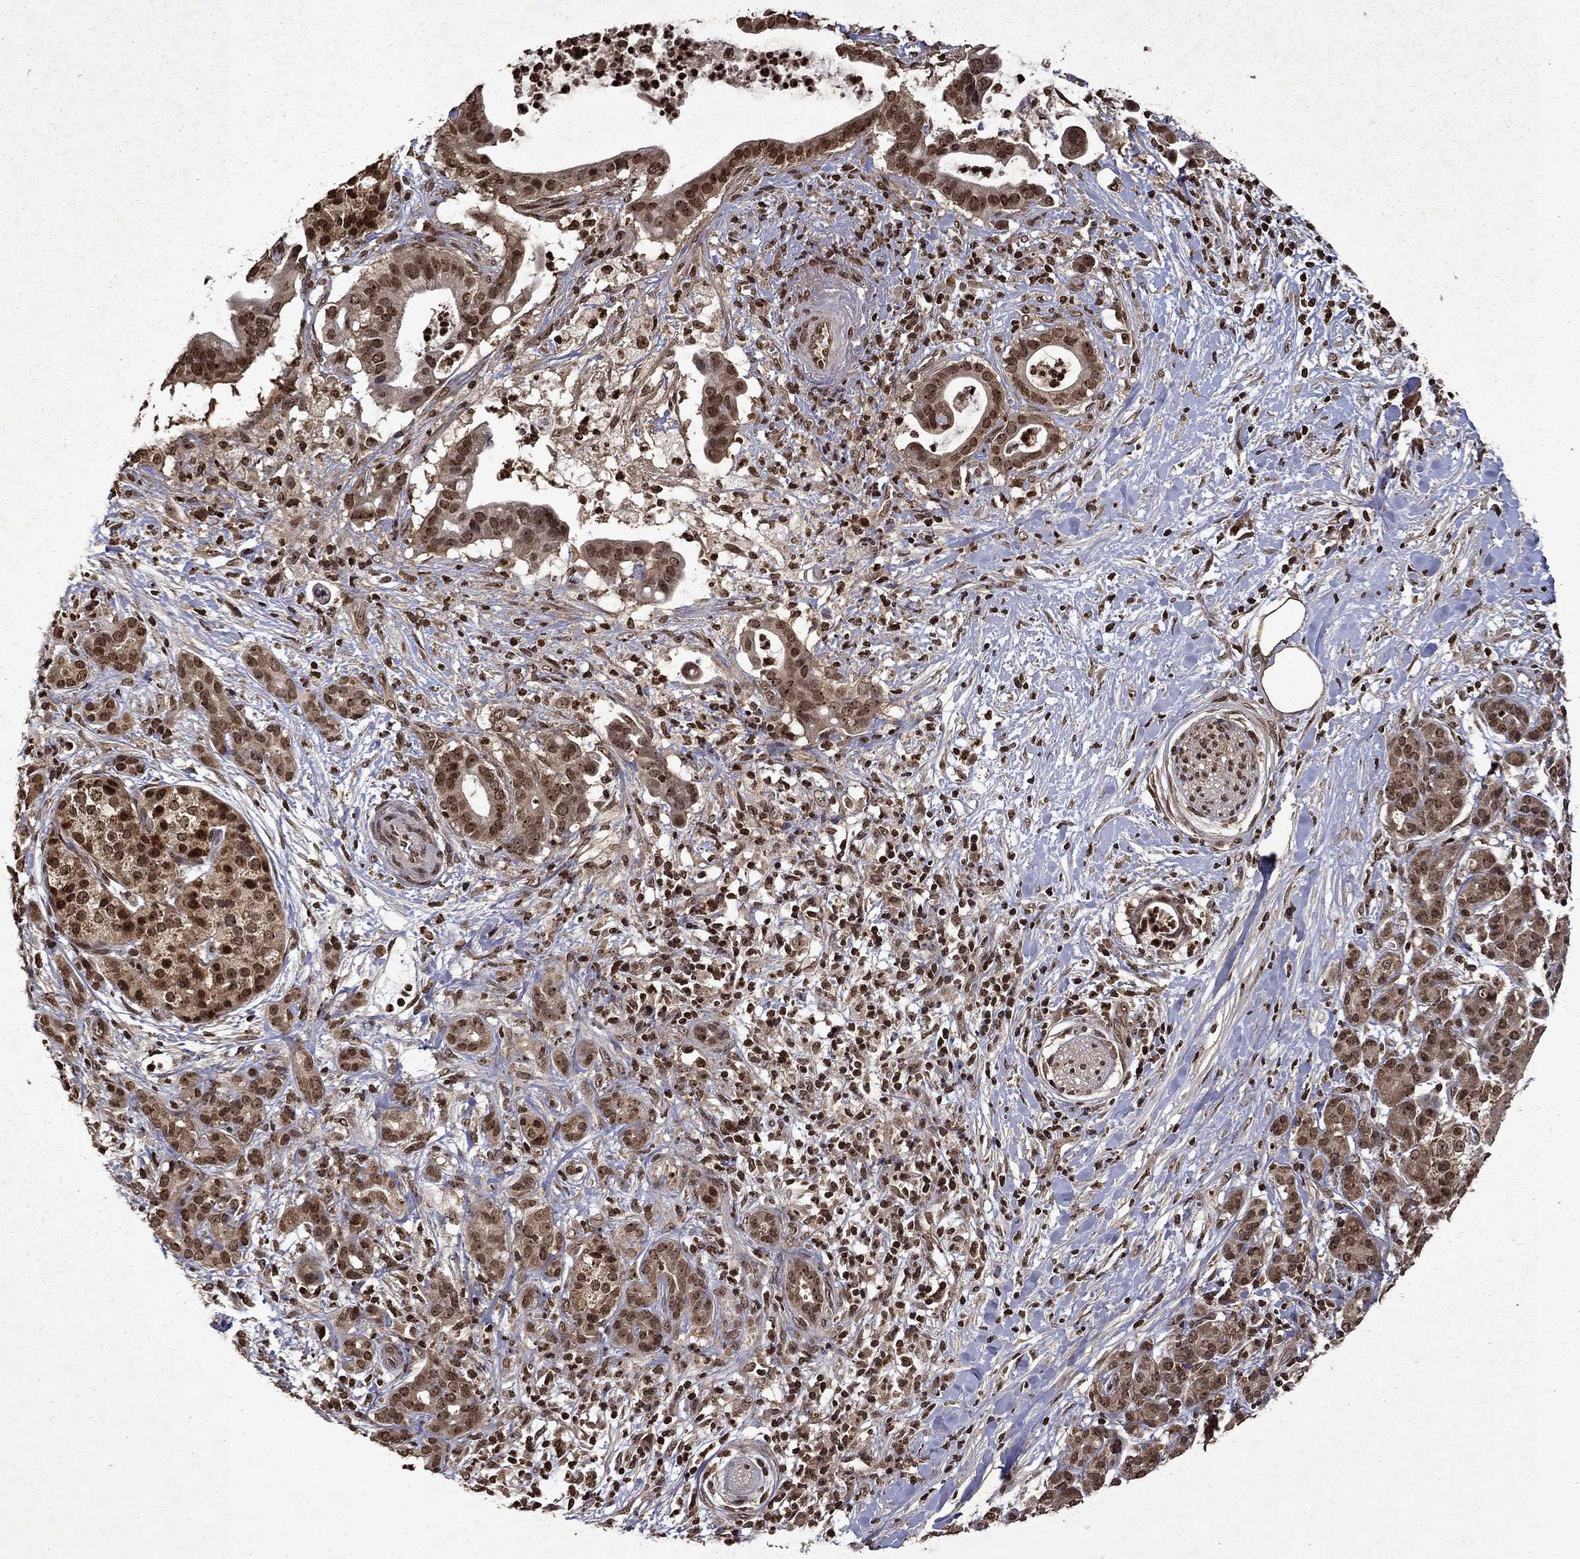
{"staining": {"intensity": "moderate", "quantity": ">75%", "location": "cytoplasmic/membranous,nuclear"}, "tissue": "pancreatic cancer", "cell_type": "Tumor cells", "image_type": "cancer", "snomed": [{"axis": "morphology", "description": "Adenocarcinoma, NOS"}, {"axis": "topography", "description": "Pancreas"}], "caption": "Protein analysis of pancreatic cancer tissue demonstrates moderate cytoplasmic/membranous and nuclear positivity in approximately >75% of tumor cells. The protein of interest is stained brown, and the nuclei are stained in blue (DAB IHC with brightfield microscopy, high magnification).", "gene": "PIN4", "patient": {"sex": "male", "age": 61}}